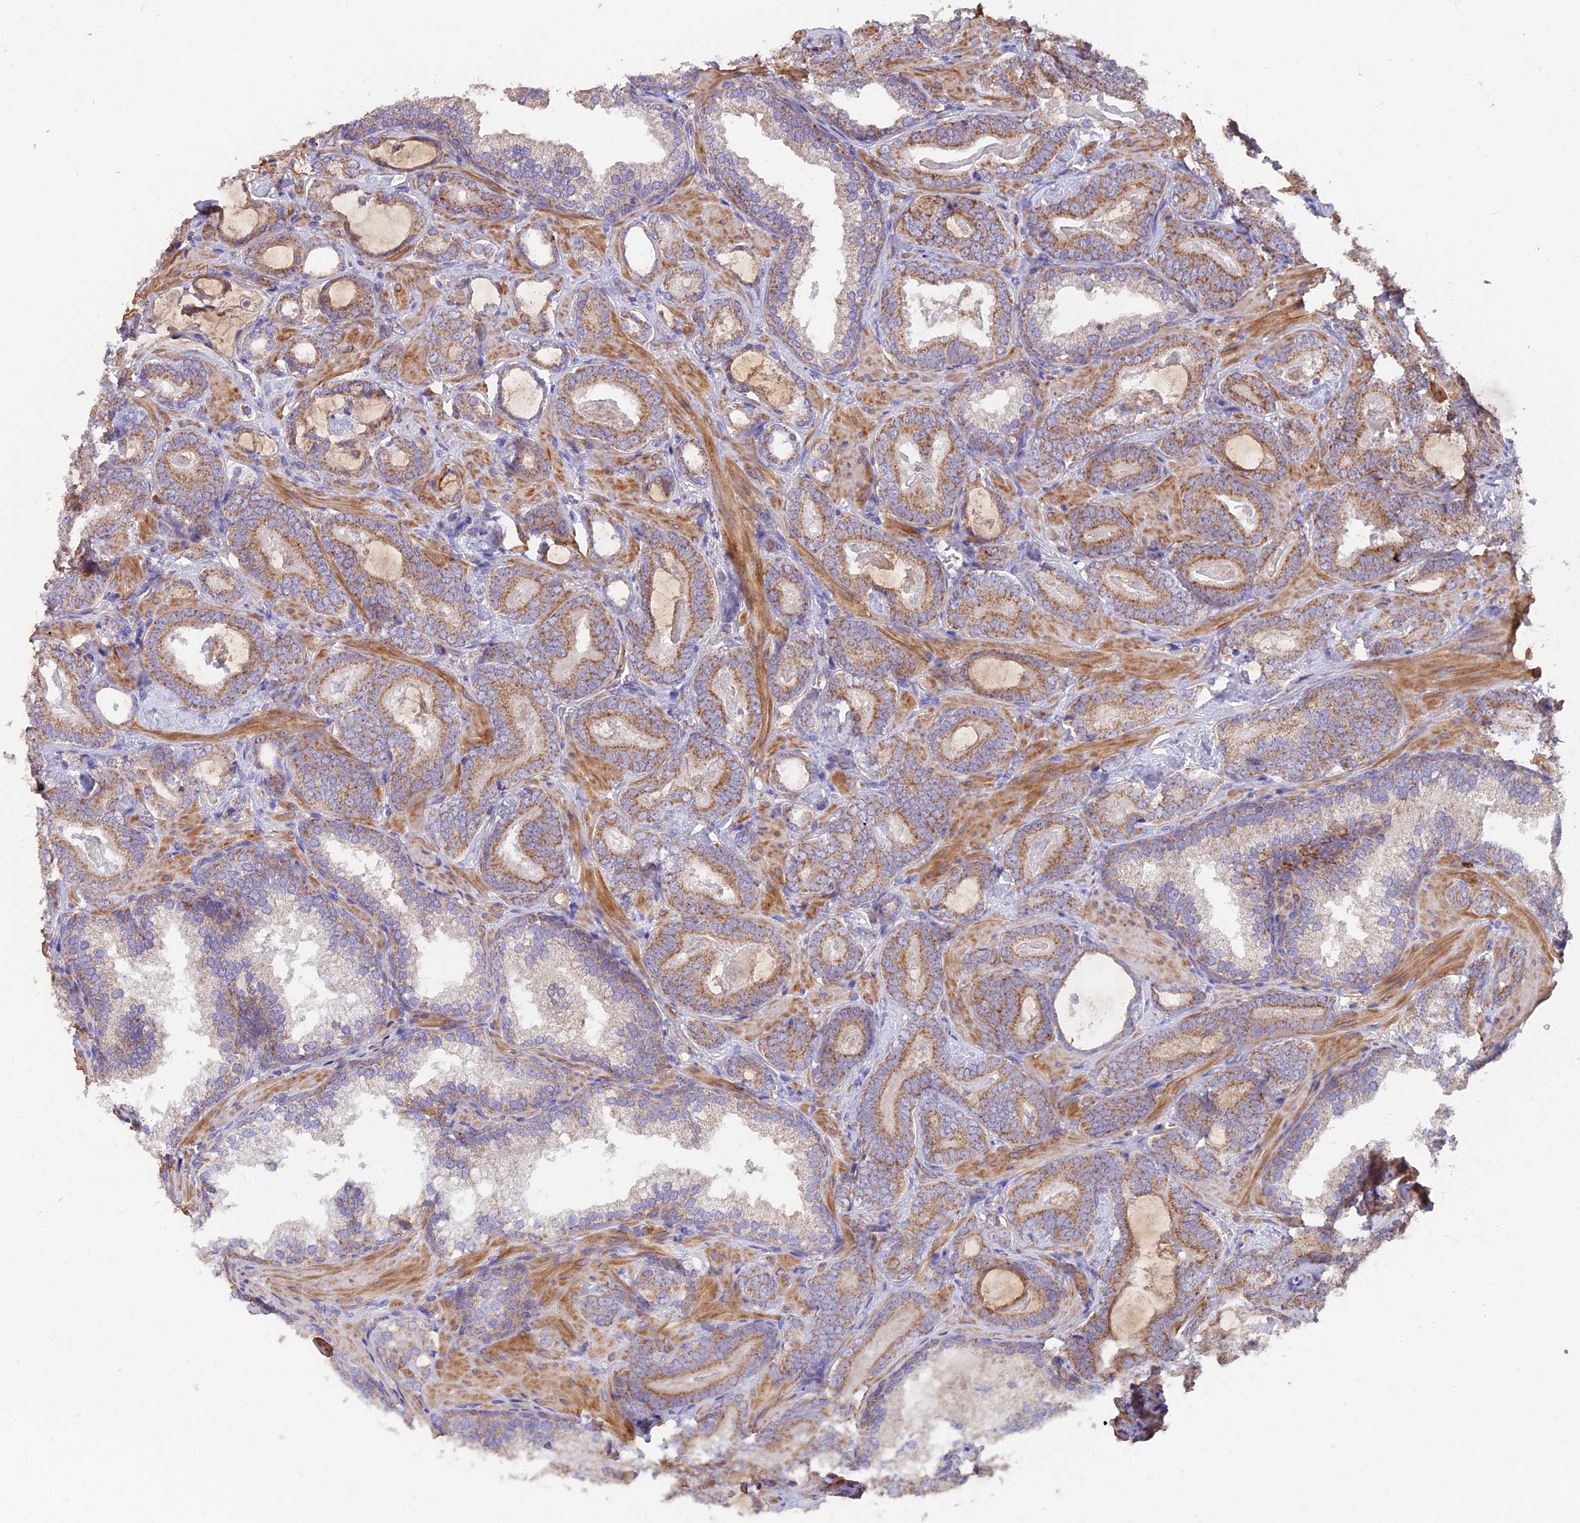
{"staining": {"intensity": "moderate", "quantity": ">75%", "location": "cytoplasmic/membranous"}, "tissue": "prostate cancer", "cell_type": "Tumor cells", "image_type": "cancer", "snomed": [{"axis": "morphology", "description": "Adenocarcinoma, Low grade"}, {"axis": "topography", "description": "Prostate"}], "caption": "A photomicrograph showing moderate cytoplasmic/membranous positivity in approximately >75% of tumor cells in prostate adenocarcinoma (low-grade), as visualized by brown immunohistochemical staining.", "gene": "IFT22", "patient": {"sex": "male", "age": 60}}